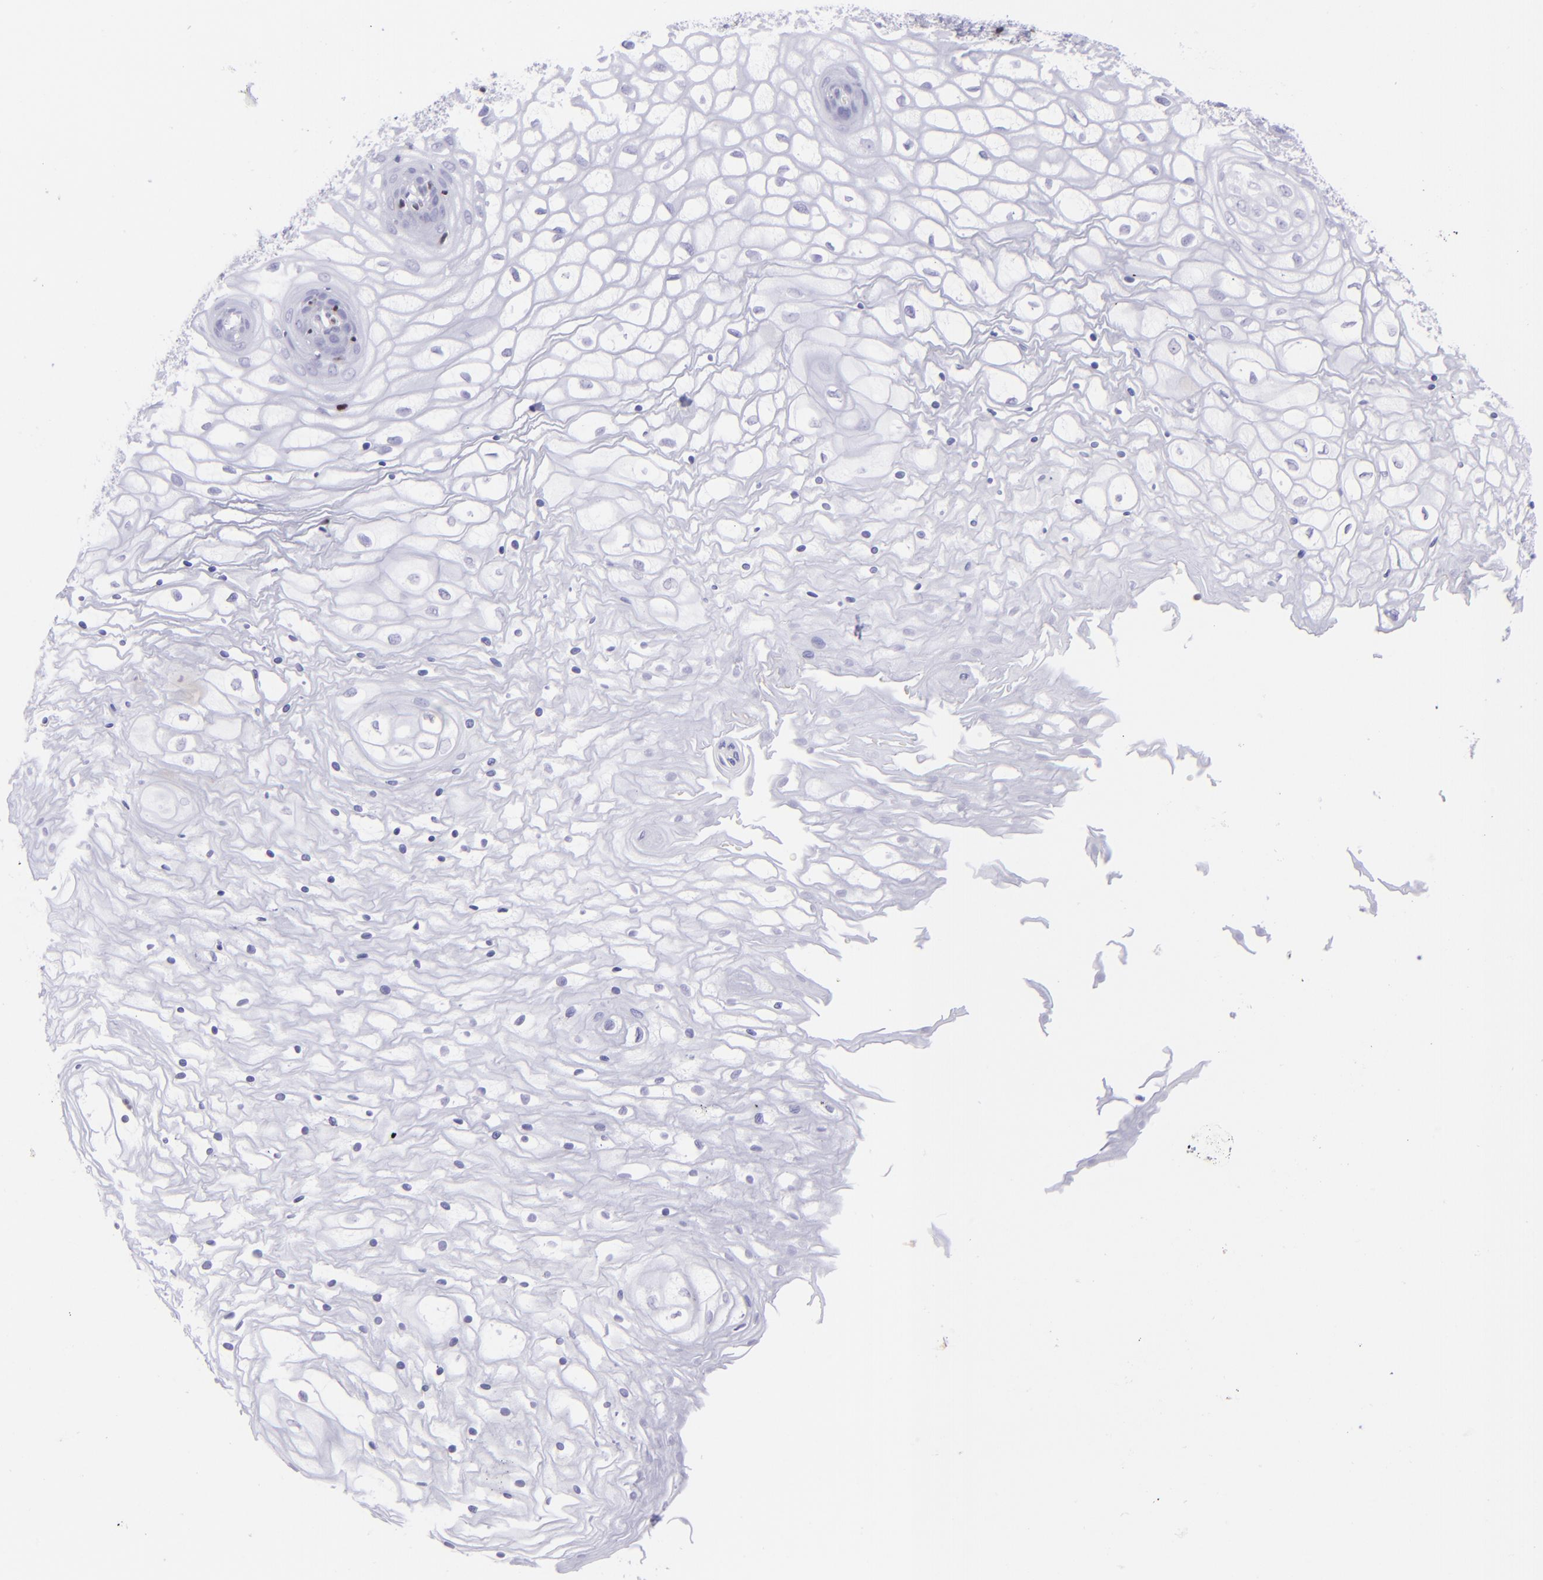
{"staining": {"intensity": "negative", "quantity": "none", "location": "none"}, "tissue": "vagina", "cell_type": "Squamous epithelial cells", "image_type": "normal", "snomed": [{"axis": "morphology", "description": "Normal tissue, NOS"}, {"axis": "topography", "description": "Vagina"}], "caption": "Human vagina stained for a protein using immunohistochemistry (IHC) shows no staining in squamous epithelial cells.", "gene": "ETS1", "patient": {"sex": "female", "age": 34}}